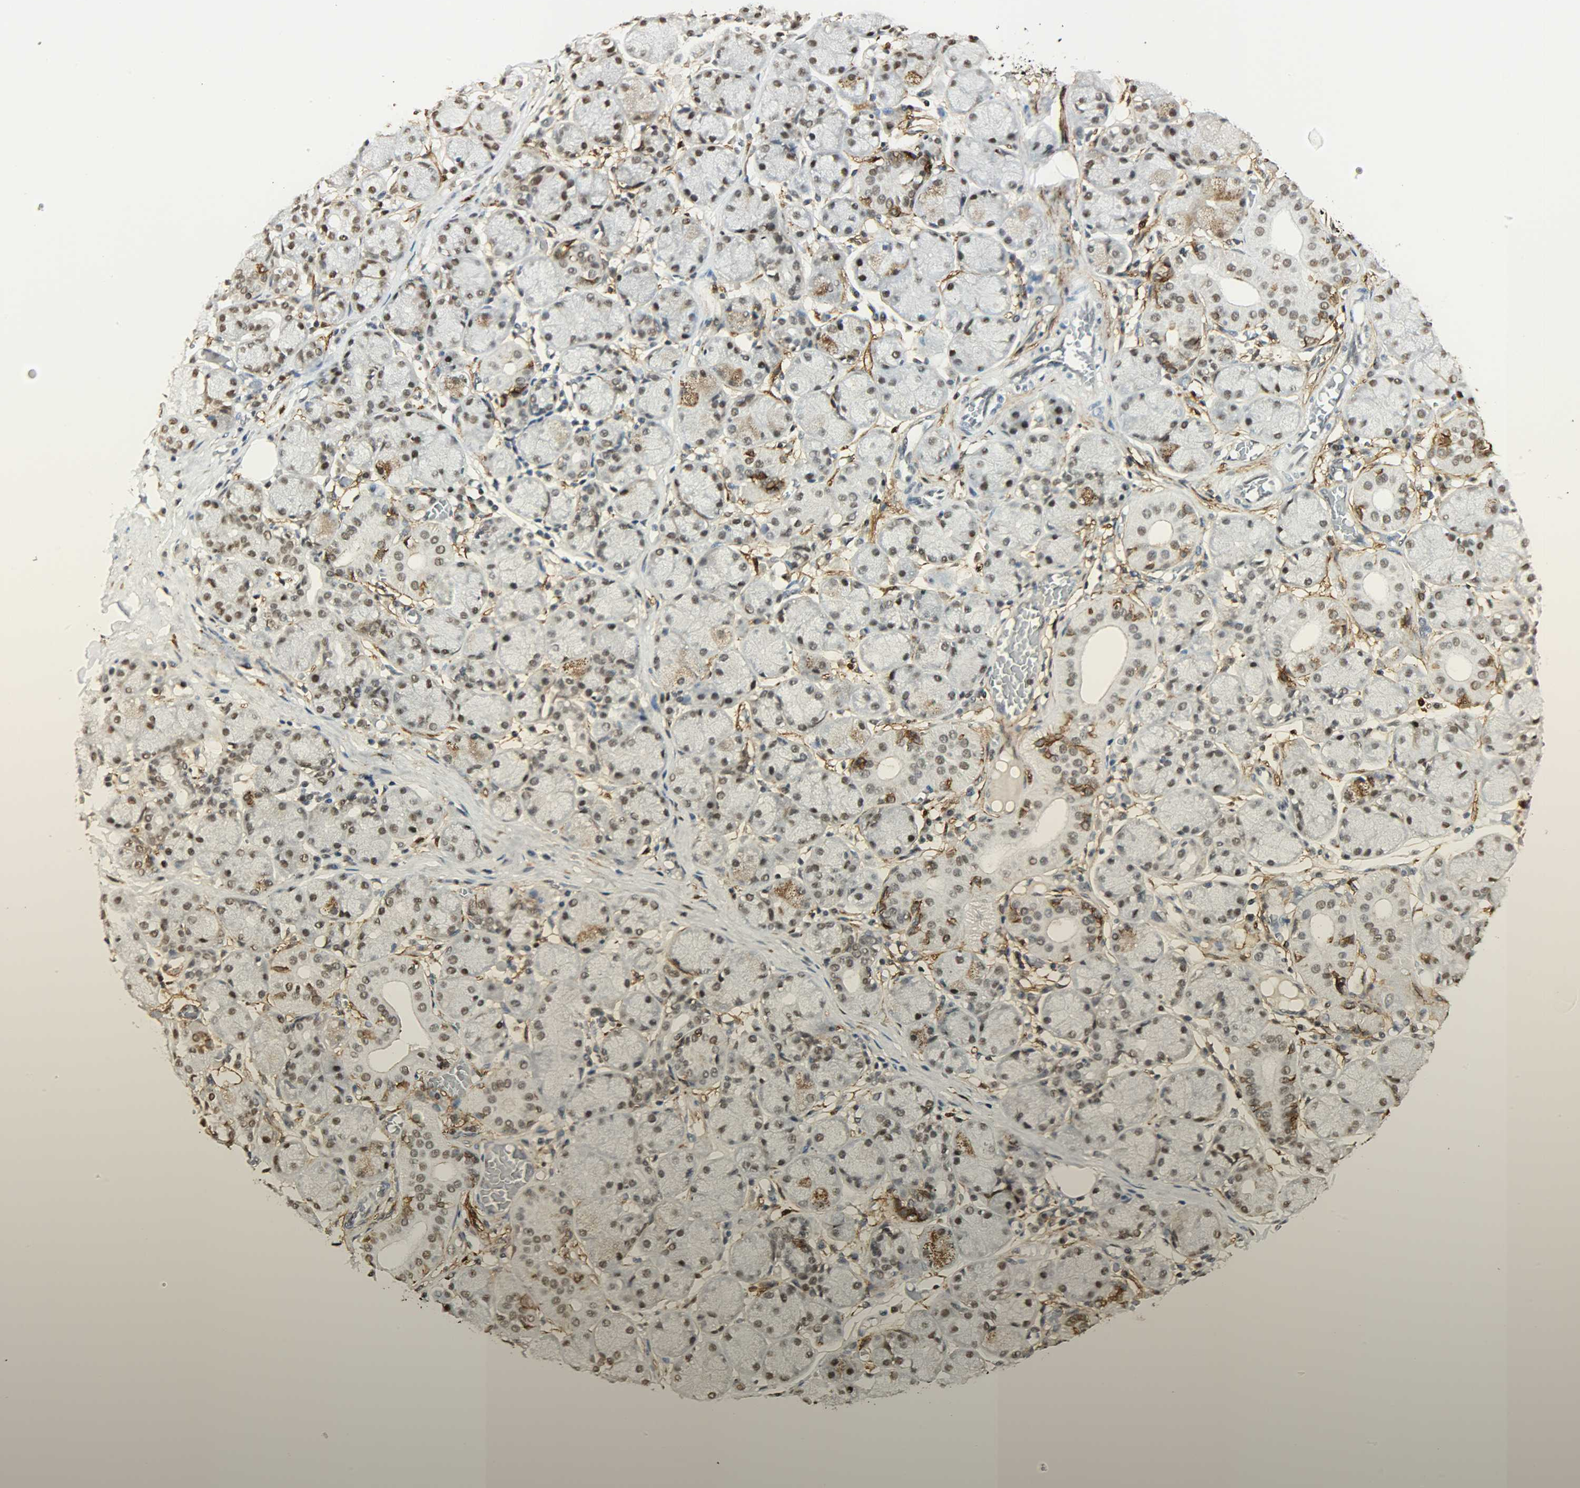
{"staining": {"intensity": "weak", "quantity": ">75%", "location": "nuclear"}, "tissue": "salivary gland", "cell_type": "Glandular cells", "image_type": "normal", "snomed": [{"axis": "morphology", "description": "Normal tissue, NOS"}, {"axis": "topography", "description": "Salivary gland"}], "caption": "Weak nuclear protein staining is present in about >75% of glandular cells in salivary gland.", "gene": "NGFR", "patient": {"sex": "female", "age": 24}}